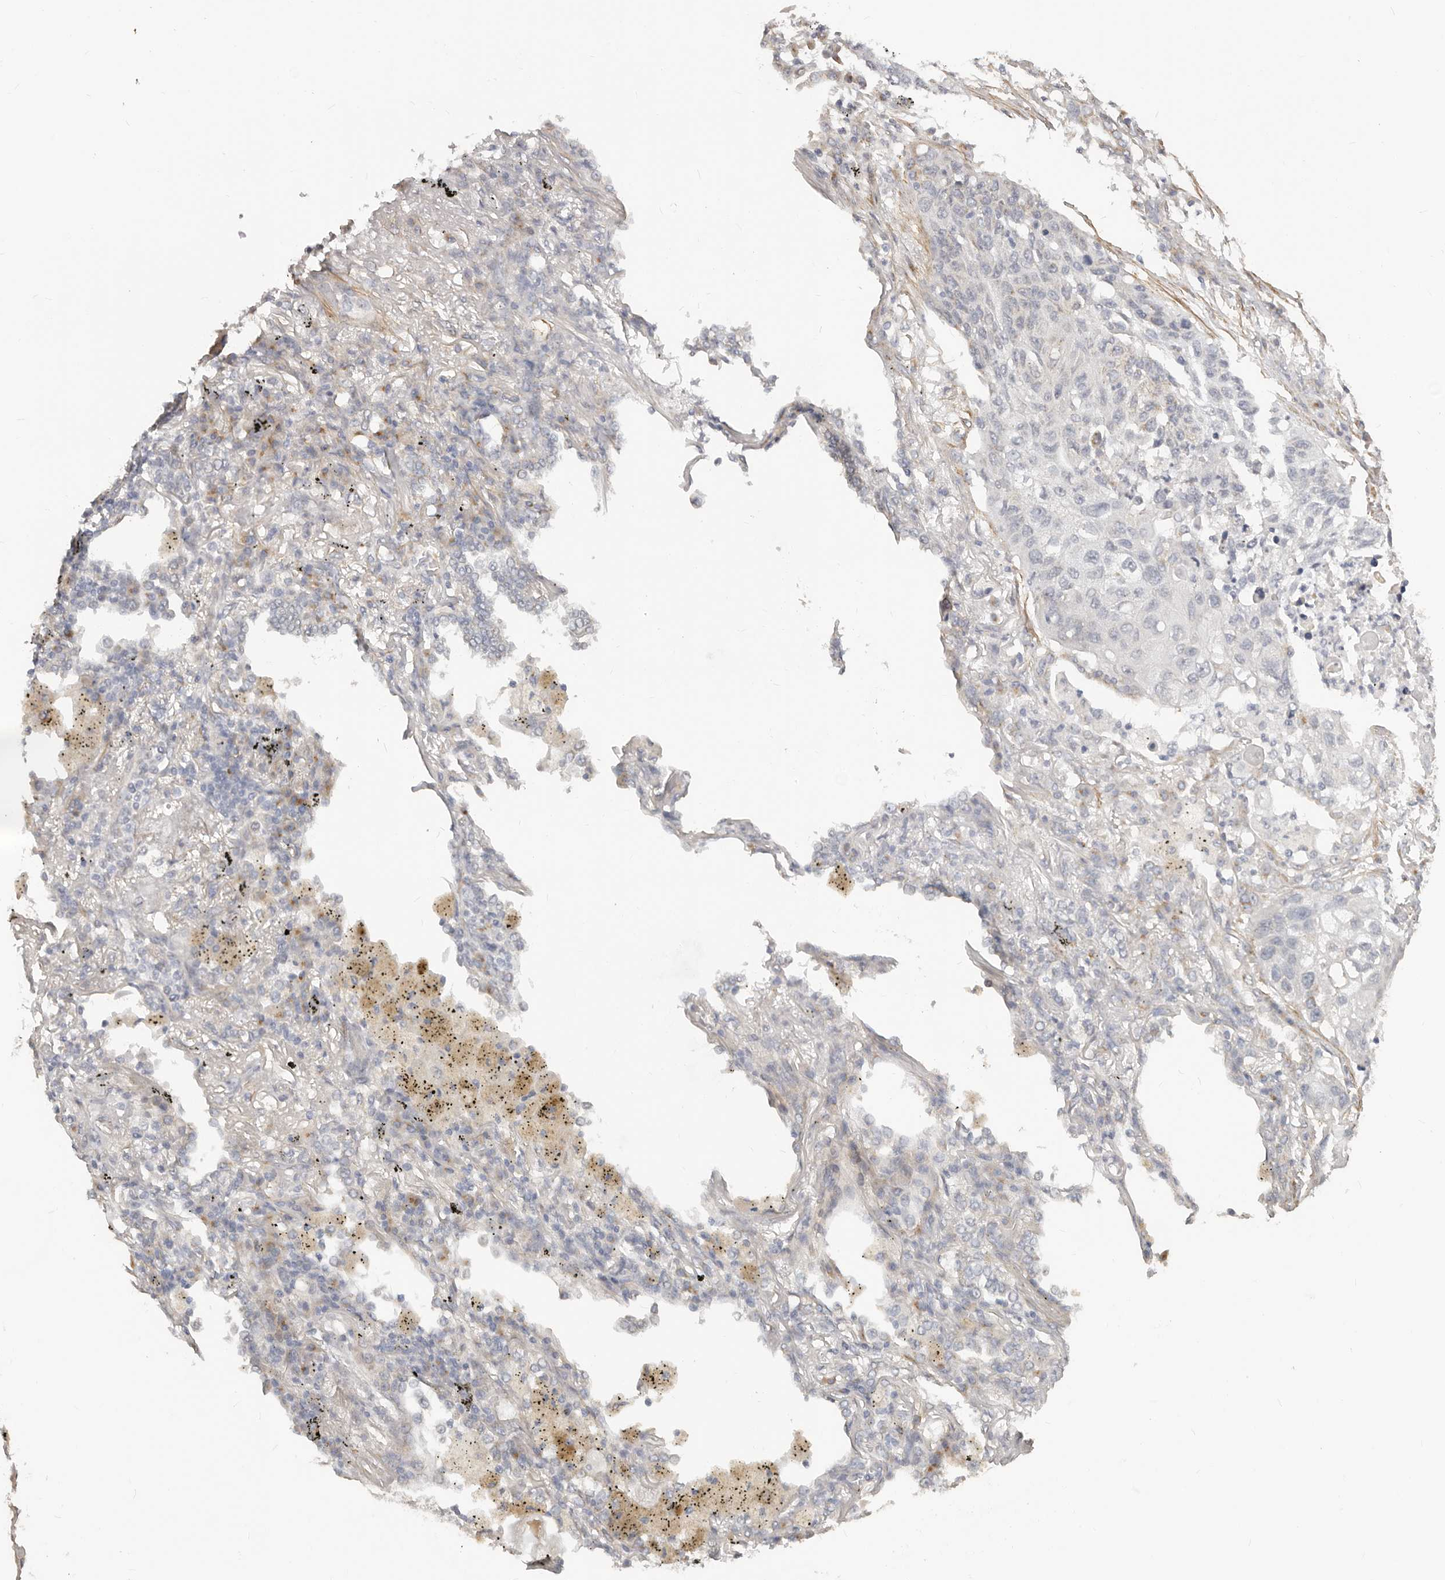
{"staining": {"intensity": "weak", "quantity": "<25%", "location": "cytoplasmic/membranous"}, "tissue": "lung cancer", "cell_type": "Tumor cells", "image_type": "cancer", "snomed": [{"axis": "morphology", "description": "Squamous cell carcinoma, NOS"}, {"axis": "topography", "description": "Lung"}], "caption": "The image displays no staining of tumor cells in lung squamous cell carcinoma.", "gene": "RABAC1", "patient": {"sex": "female", "age": 63}}